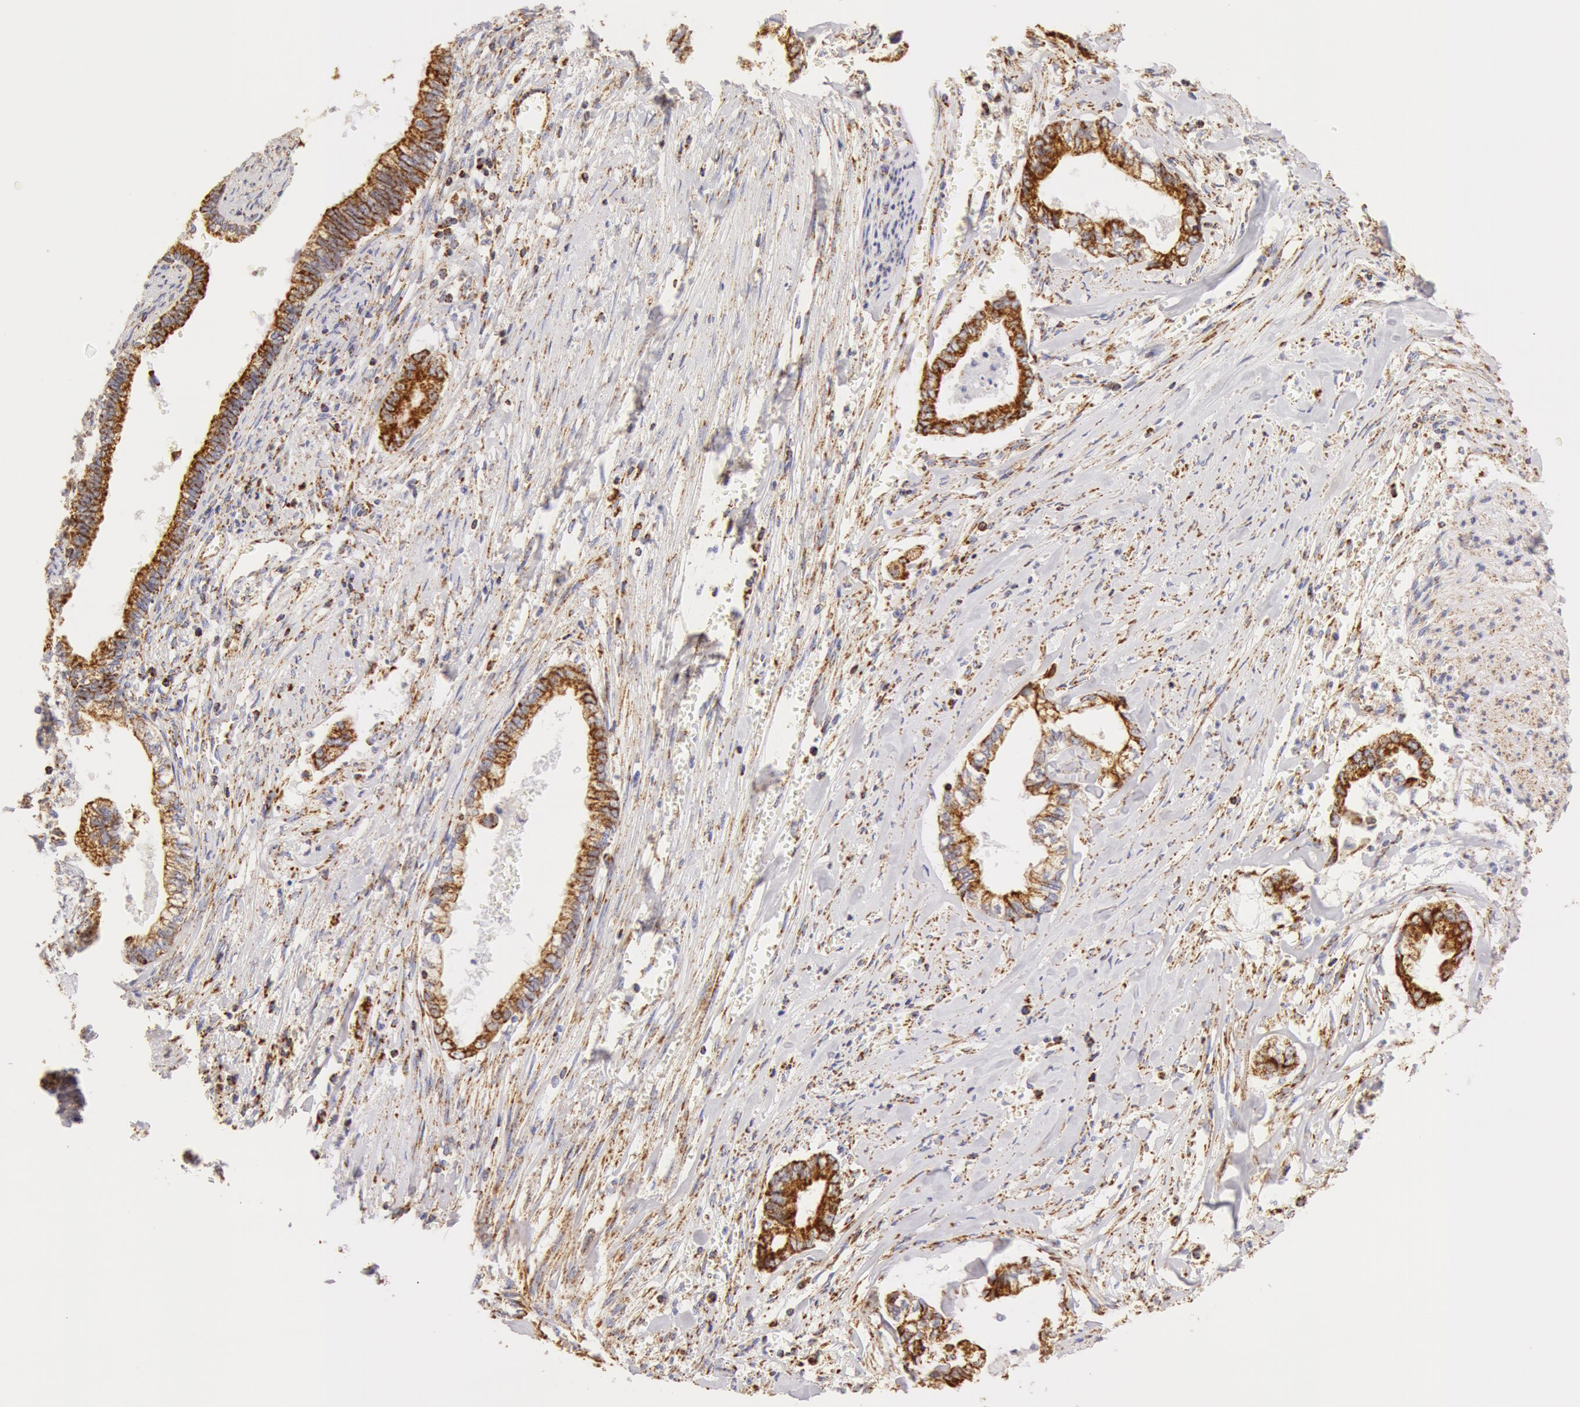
{"staining": {"intensity": "moderate", "quantity": ">75%", "location": "cytoplasmic/membranous"}, "tissue": "liver cancer", "cell_type": "Tumor cells", "image_type": "cancer", "snomed": [{"axis": "morphology", "description": "Cholangiocarcinoma"}, {"axis": "topography", "description": "Liver"}], "caption": "Immunohistochemistry of human liver cholangiocarcinoma demonstrates medium levels of moderate cytoplasmic/membranous positivity in approximately >75% of tumor cells.", "gene": "ATP5F1B", "patient": {"sex": "male", "age": 57}}